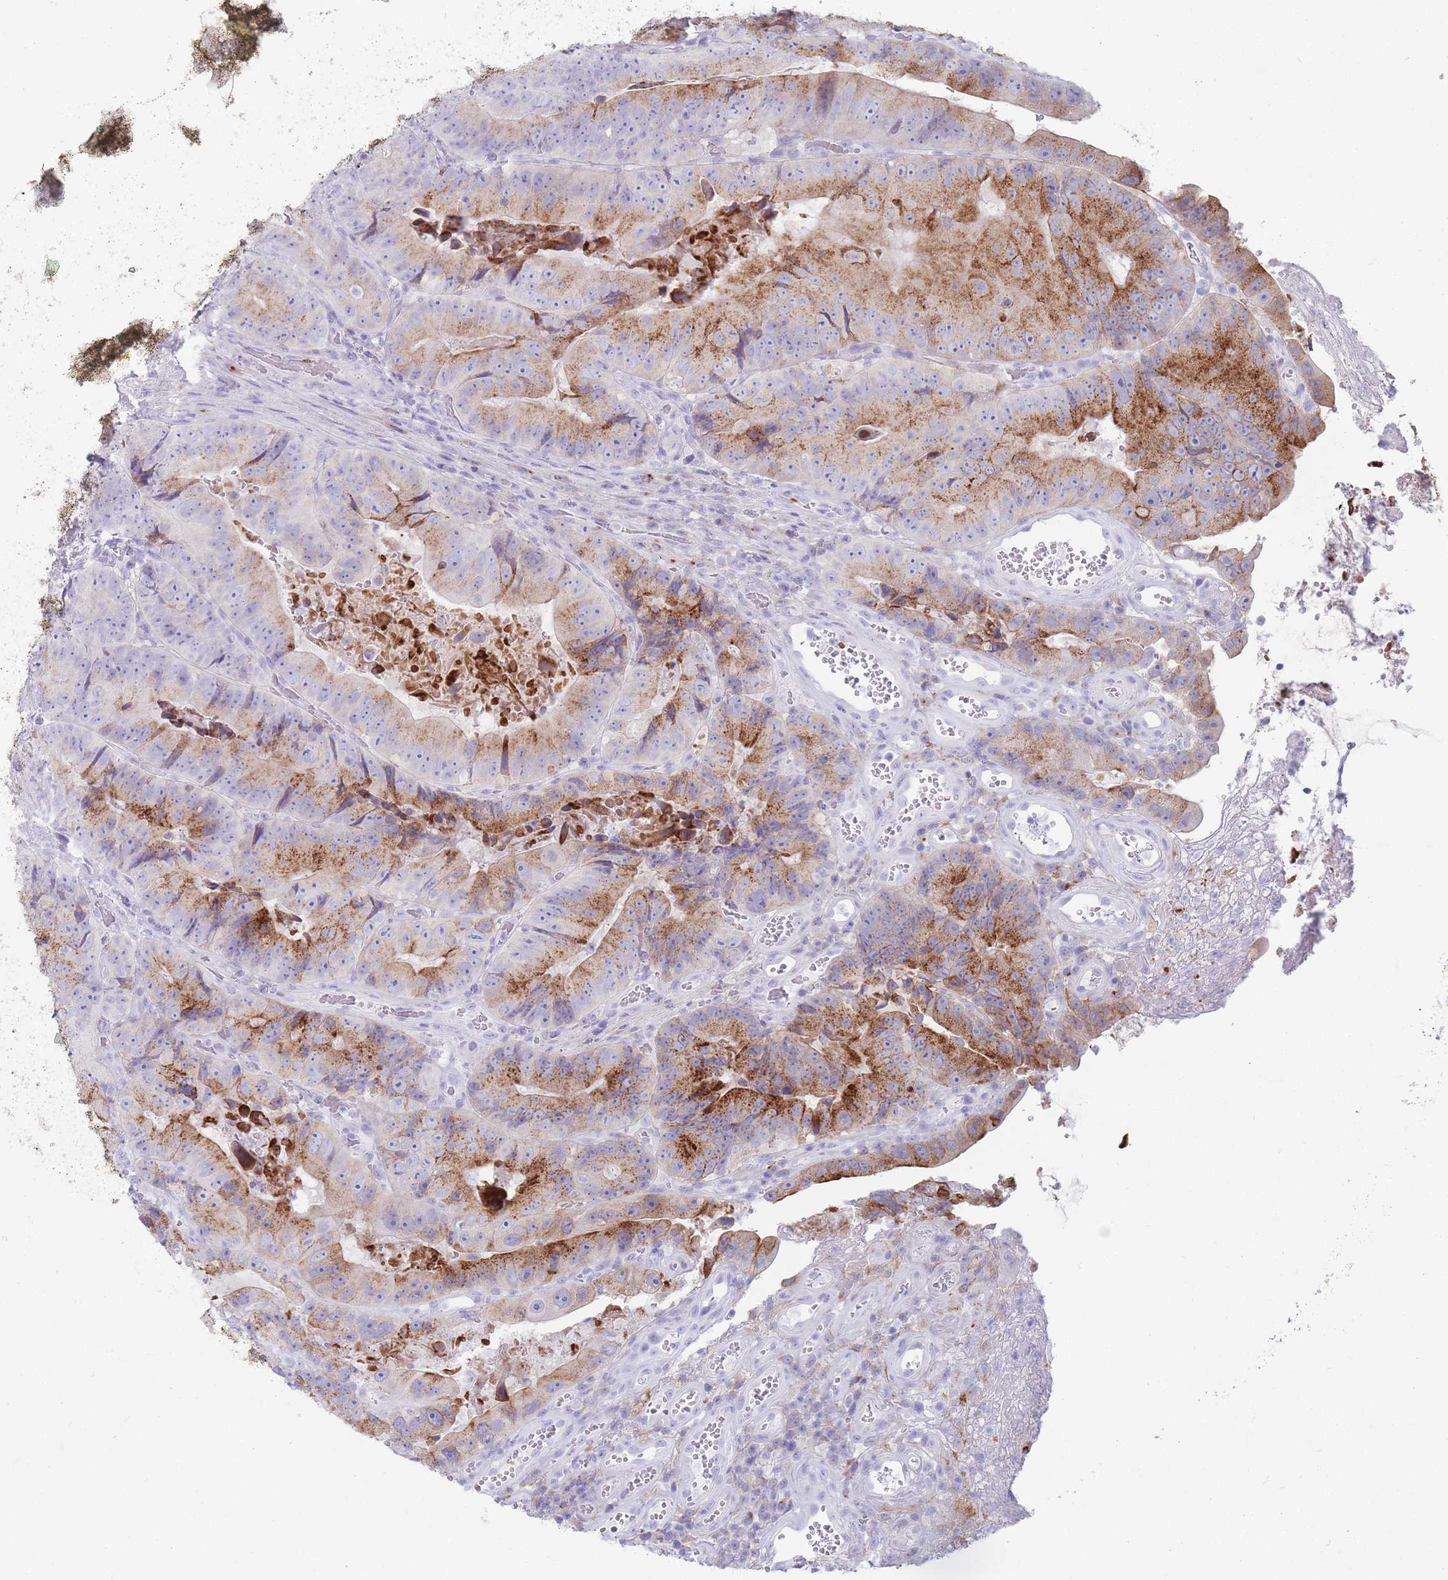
{"staining": {"intensity": "strong", "quantity": ">75%", "location": "cytoplasmic/membranous"}, "tissue": "colorectal cancer", "cell_type": "Tumor cells", "image_type": "cancer", "snomed": [{"axis": "morphology", "description": "Adenocarcinoma, NOS"}, {"axis": "topography", "description": "Colon"}], "caption": "Immunohistochemical staining of human colorectal cancer (adenocarcinoma) reveals high levels of strong cytoplasmic/membranous protein expression in about >75% of tumor cells. (DAB IHC with brightfield microscopy, high magnification).", "gene": "ST3GAL5", "patient": {"sex": "female", "age": 86}}